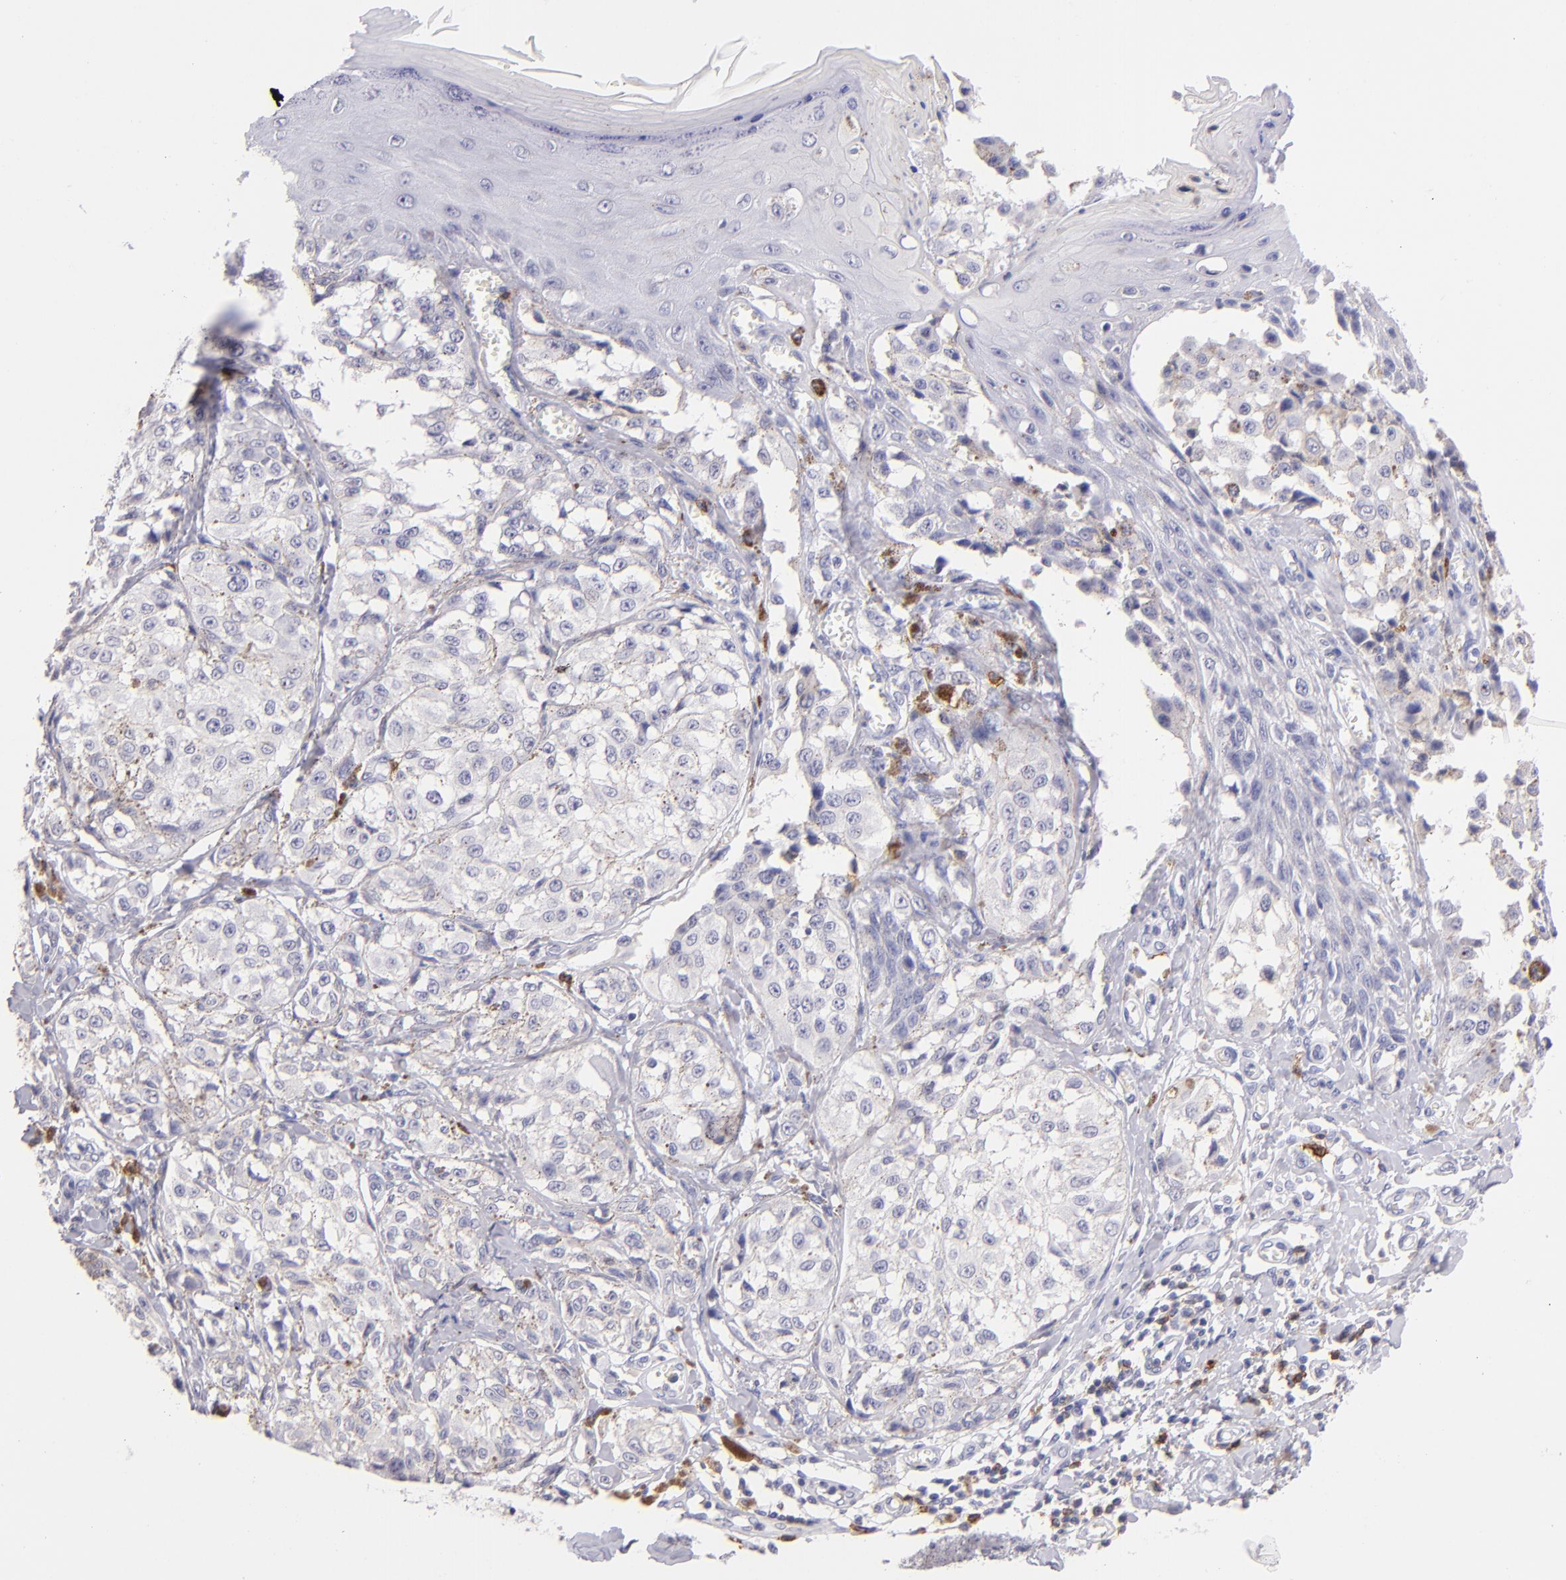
{"staining": {"intensity": "negative", "quantity": "none", "location": "none"}, "tissue": "melanoma", "cell_type": "Tumor cells", "image_type": "cancer", "snomed": [{"axis": "morphology", "description": "Malignant melanoma, NOS"}, {"axis": "topography", "description": "Skin"}], "caption": "There is no significant expression in tumor cells of melanoma.", "gene": "IL2RA", "patient": {"sex": "female", "age": 82}}